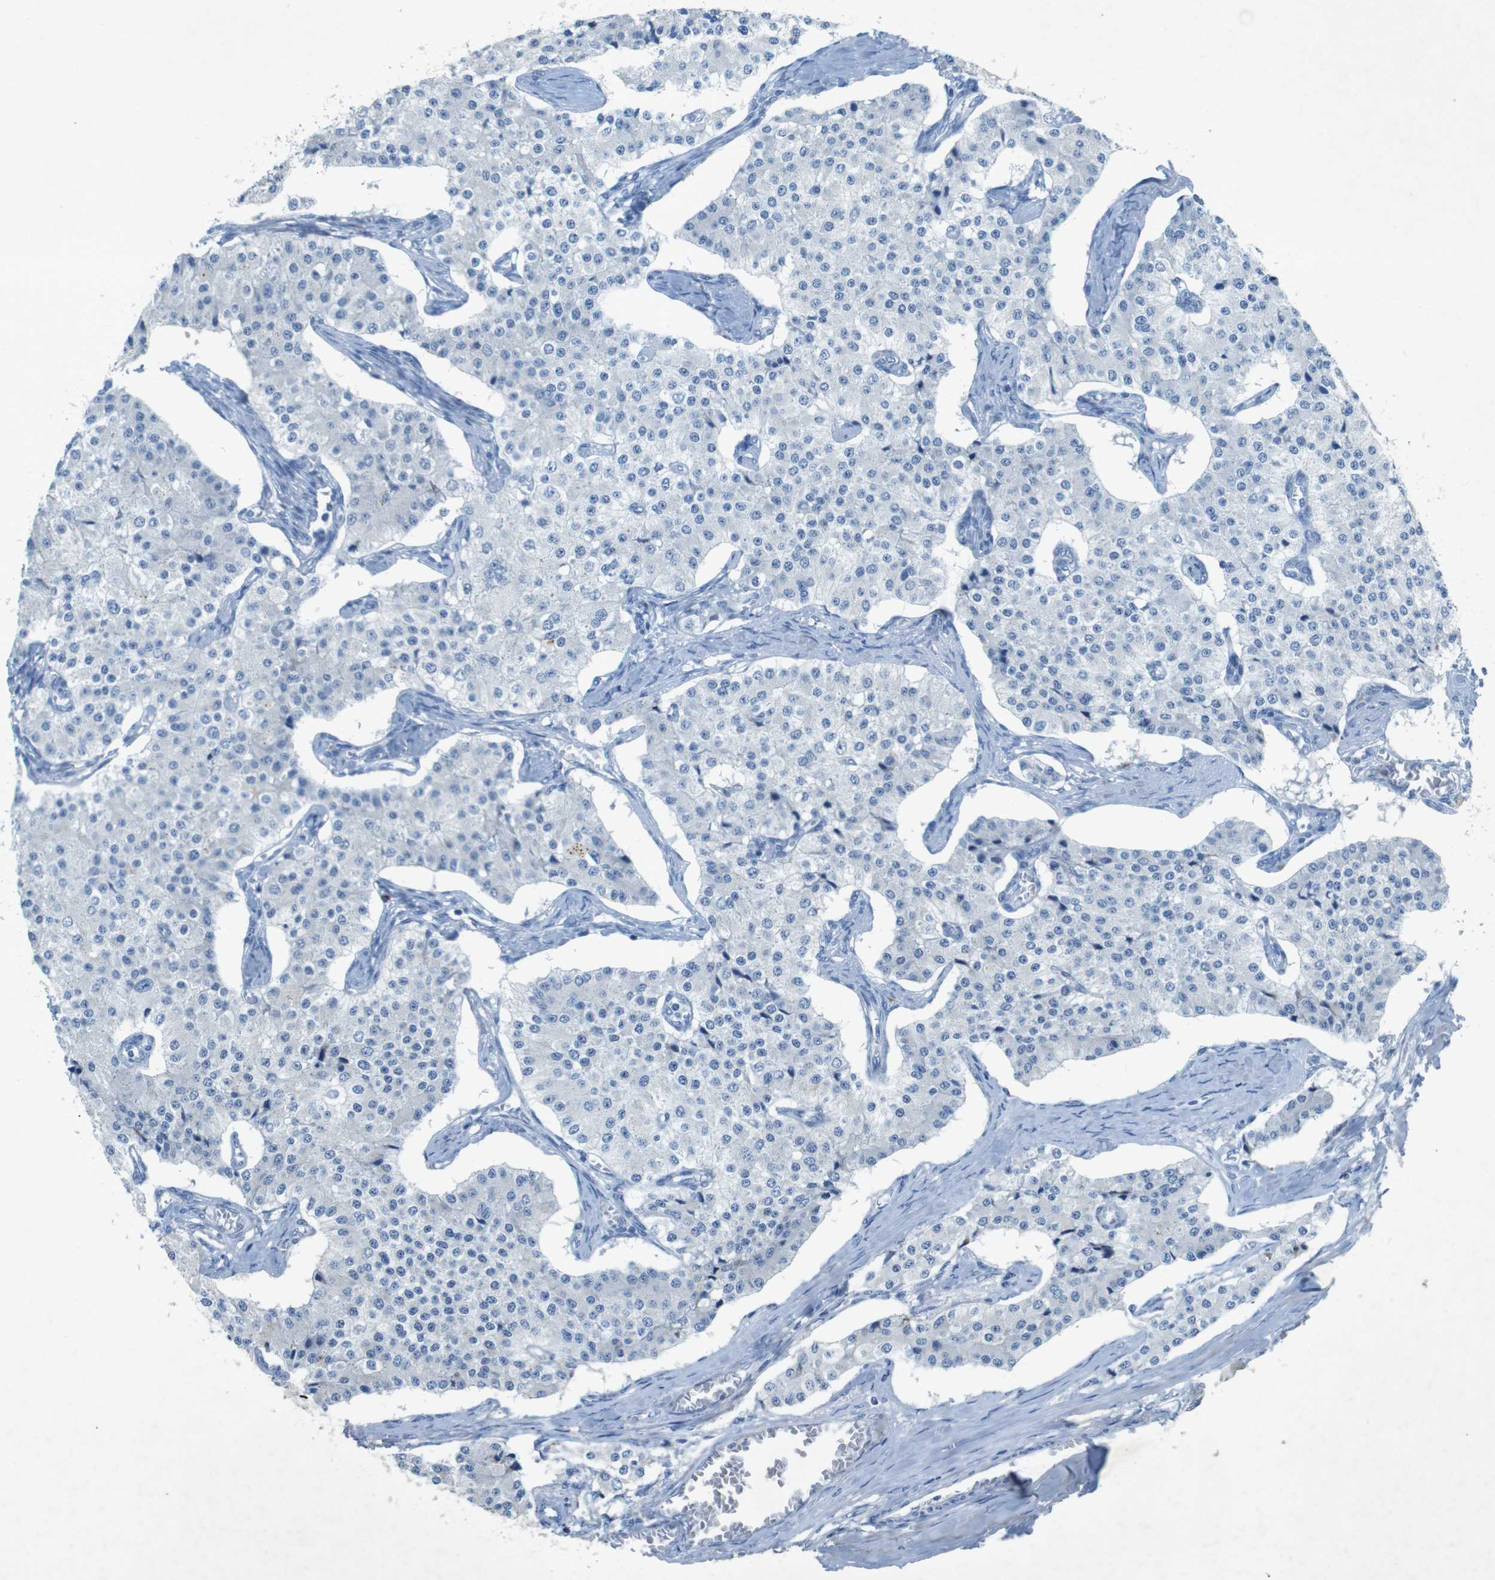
{"staining": {"intensity": "negative", "quantity": "none", "location": "none"}, "tissue": "carcinoid", "cell_type": "Tumor cells", "image_type": "cancer", "snomed": [{"axis": "morphology", "description": "Carcinoid, malignant, NOS"}, {"axis": "topography", "description": "Colon"}], "caption": "Carcinoid stained for a protein using immunohistochemistry (IHC) shows no positivity tumor cells.", "gene": "CD320", "patient": {"sex": "female", "age": 52}}